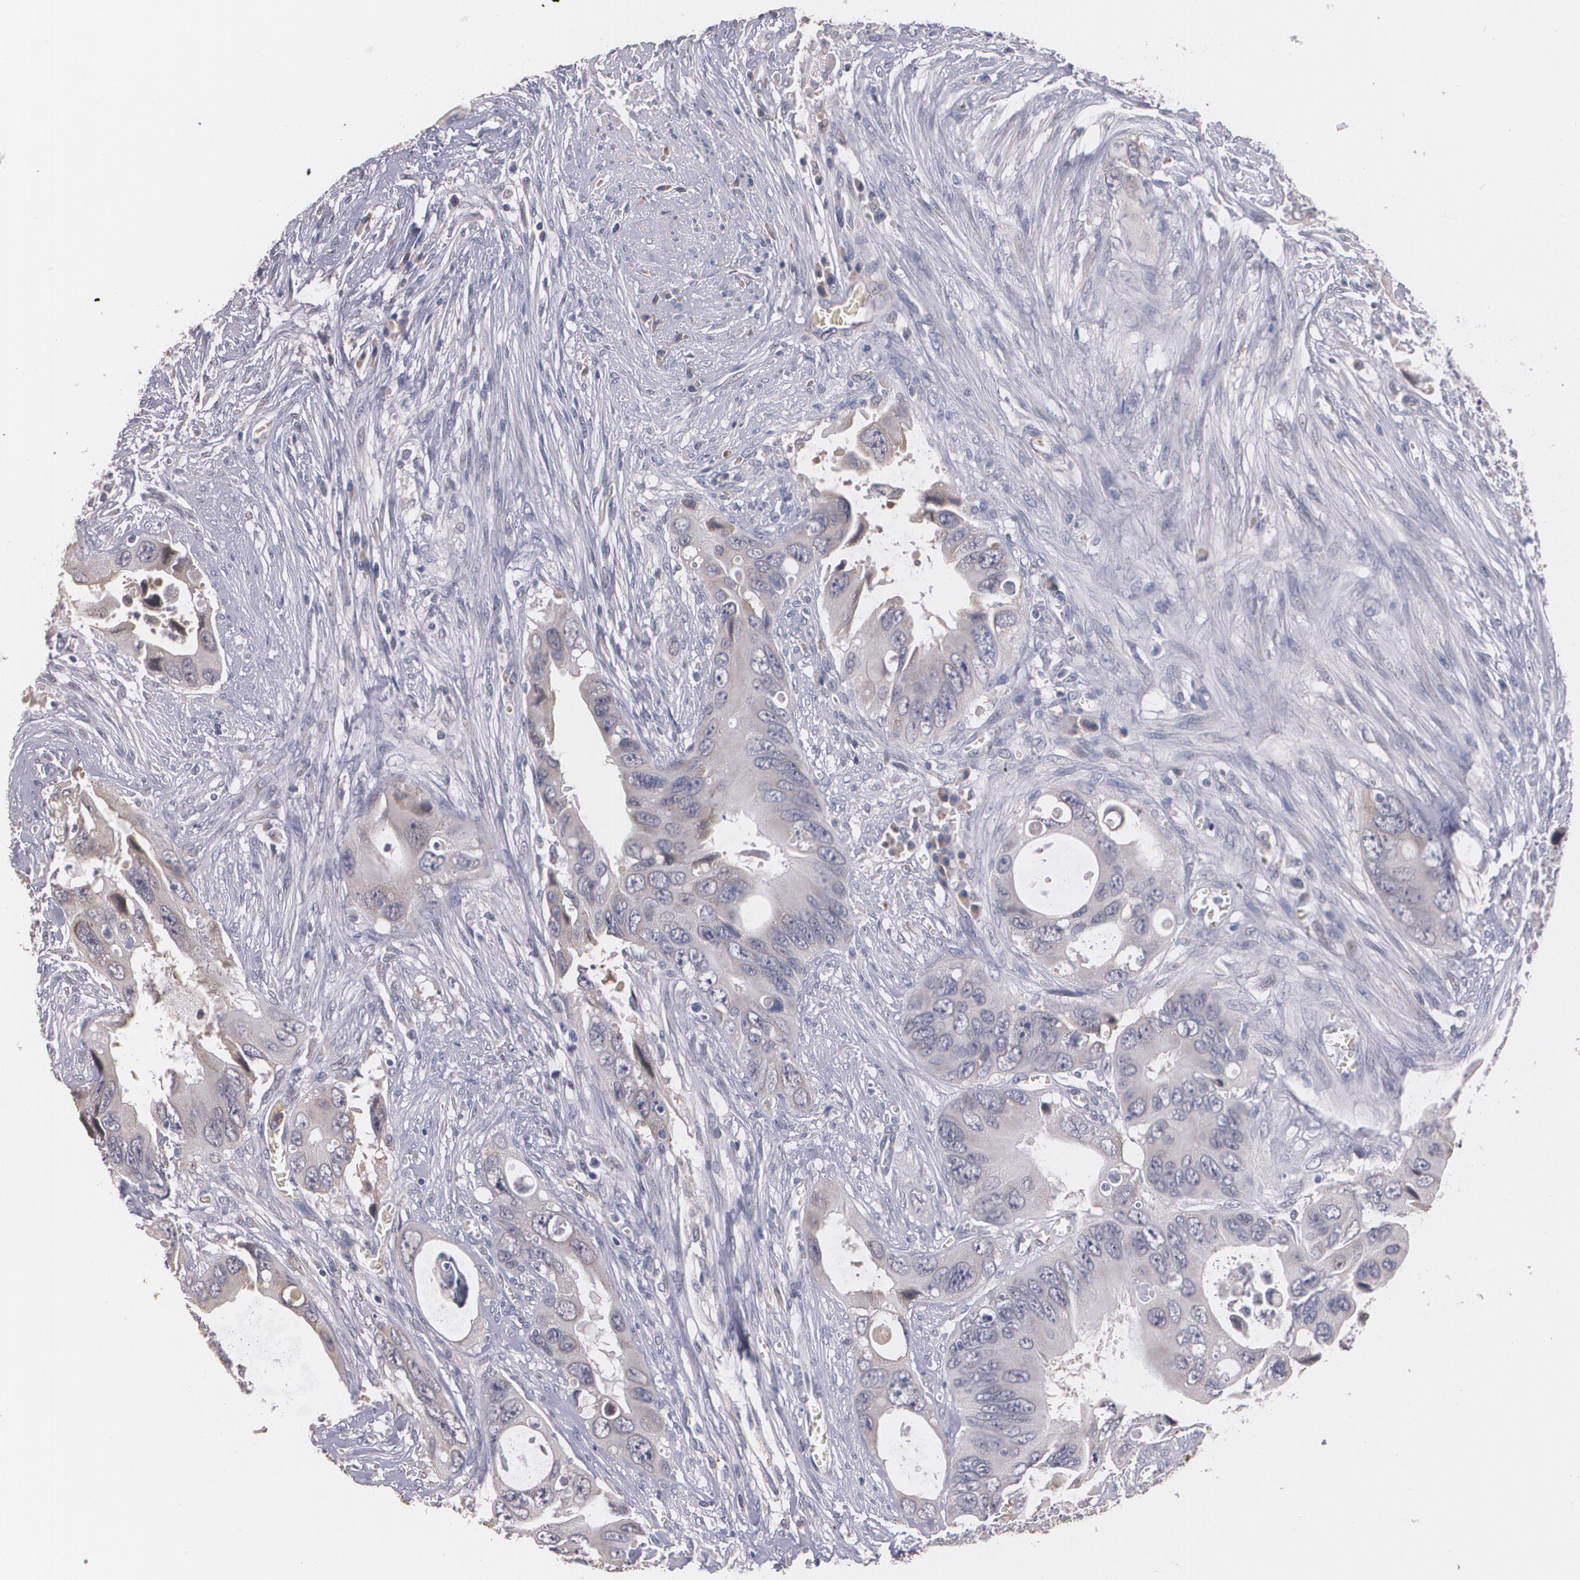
{"staining": {"intensity": "weak", "quantity": "<25%", "location": "cytoplasmic/membranous"}, "tissue": "colorectal cancer", "cell_type": "Tumor cells", "image_type": "cancer", "snomed": [{"axis": "morphology", "description": "Adenocarcinoma, NOS"}, {"axis": "topography", "description": "Rectum"}], "caption": "Tumor cells show no significant expression in colorectal cancer (adenocarcinoma).", "gene": "AMBP", "patient": {"sex": "male", "age": 70}}